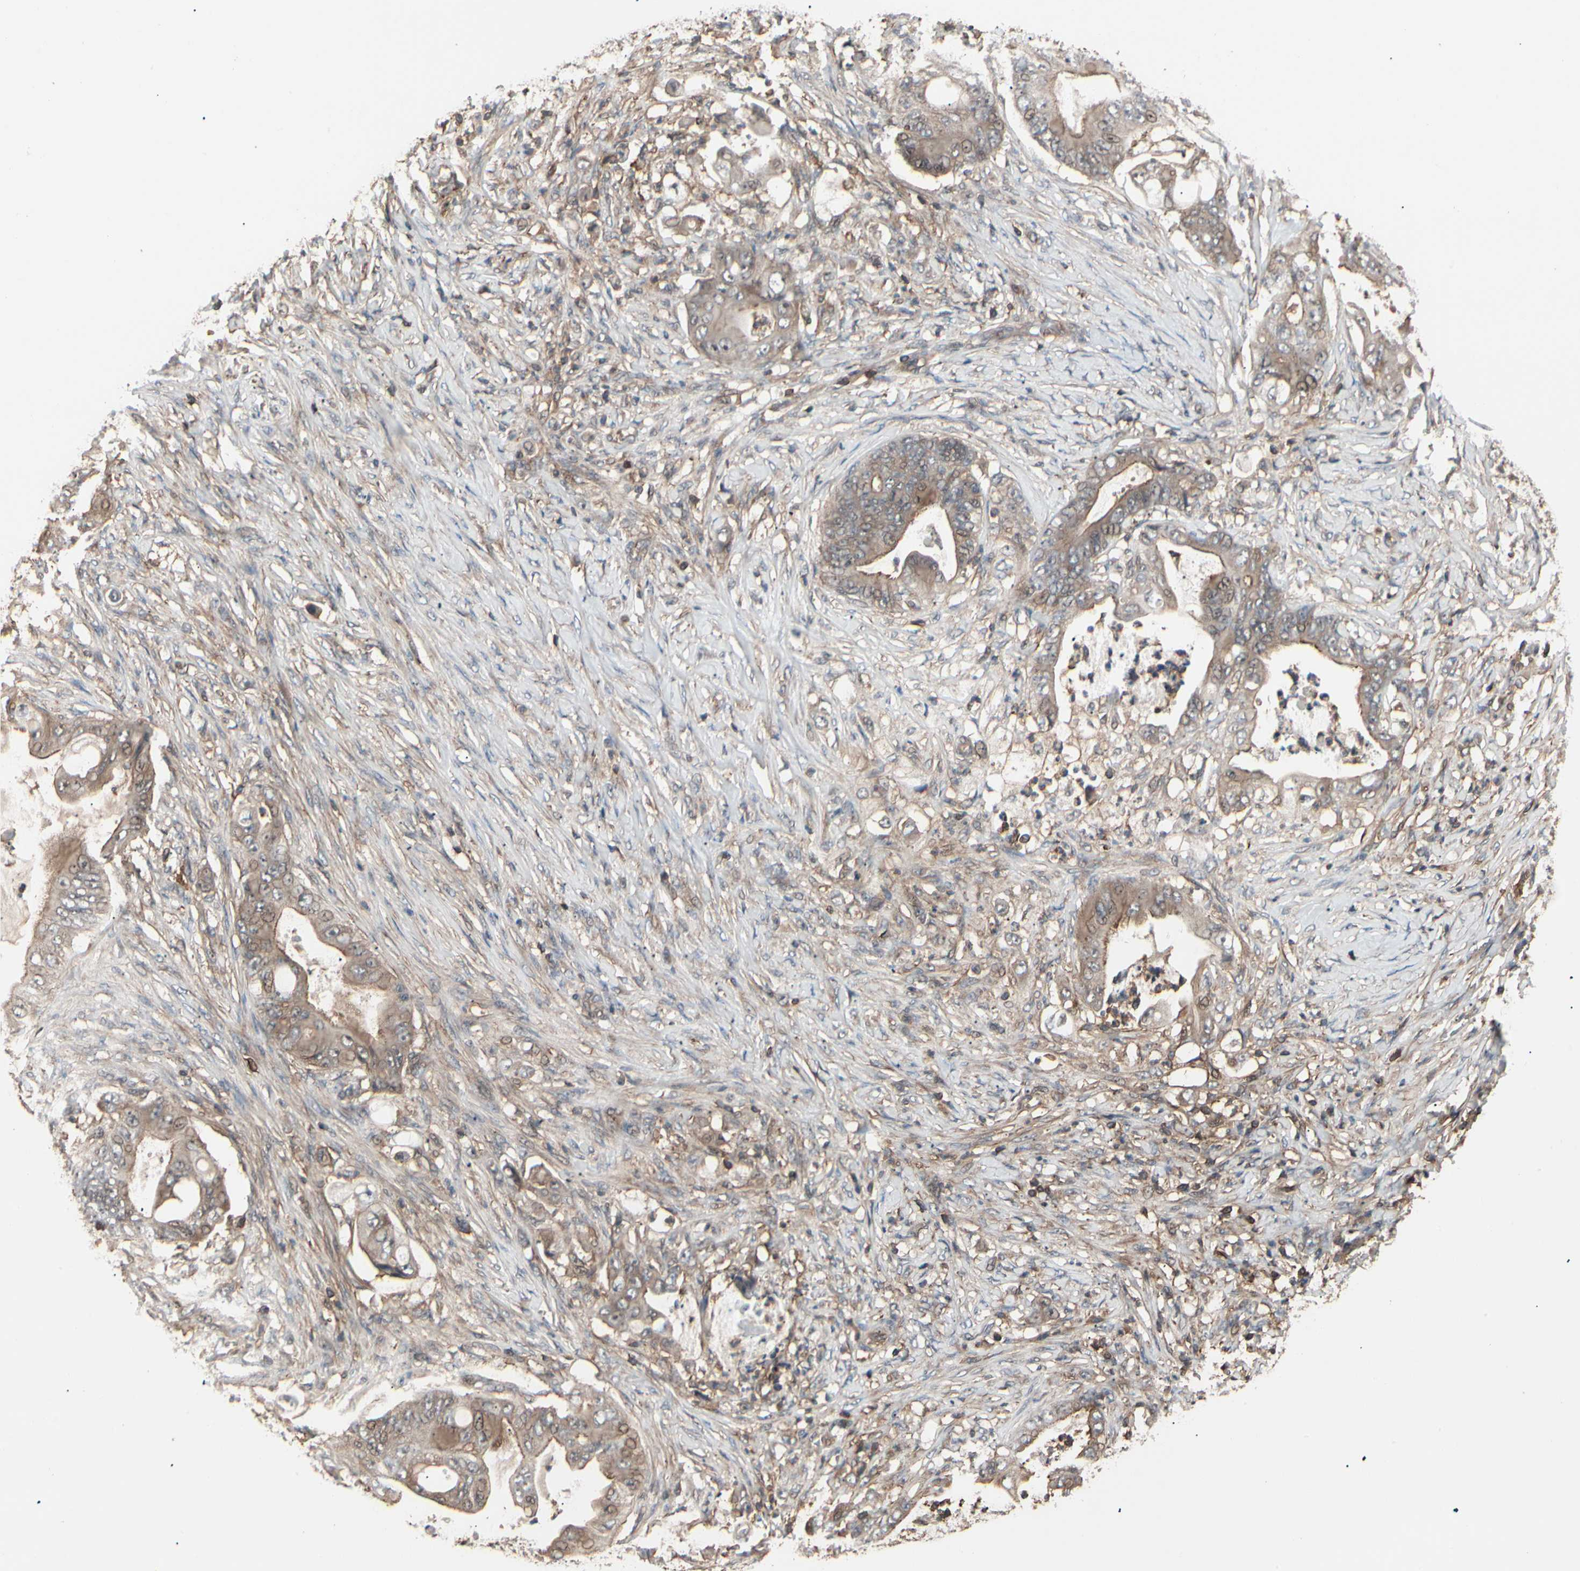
{"staining": {"intensity": "weak", "quantity": ">75%", "location": "cytoplasmic/membranous"}, "tissue": "stomach cancer", "cell_type": "Tumor cells", "image_type": "cancer", "snomed": [{"axis": "morphology", "description": "Adenocarcinoma, NOS"}, {"axis": "topography", "description": "Stomach"}], "caption": "This is a photomicrograph of immunohistochemistry (IHC) staining of adenocarcinoma (stomach), which shows weak positivity in the cytoplasmic/membranous of tumor cells.", "gene": "MAPK13", "patient": {"sex": "female", "age": 73}}